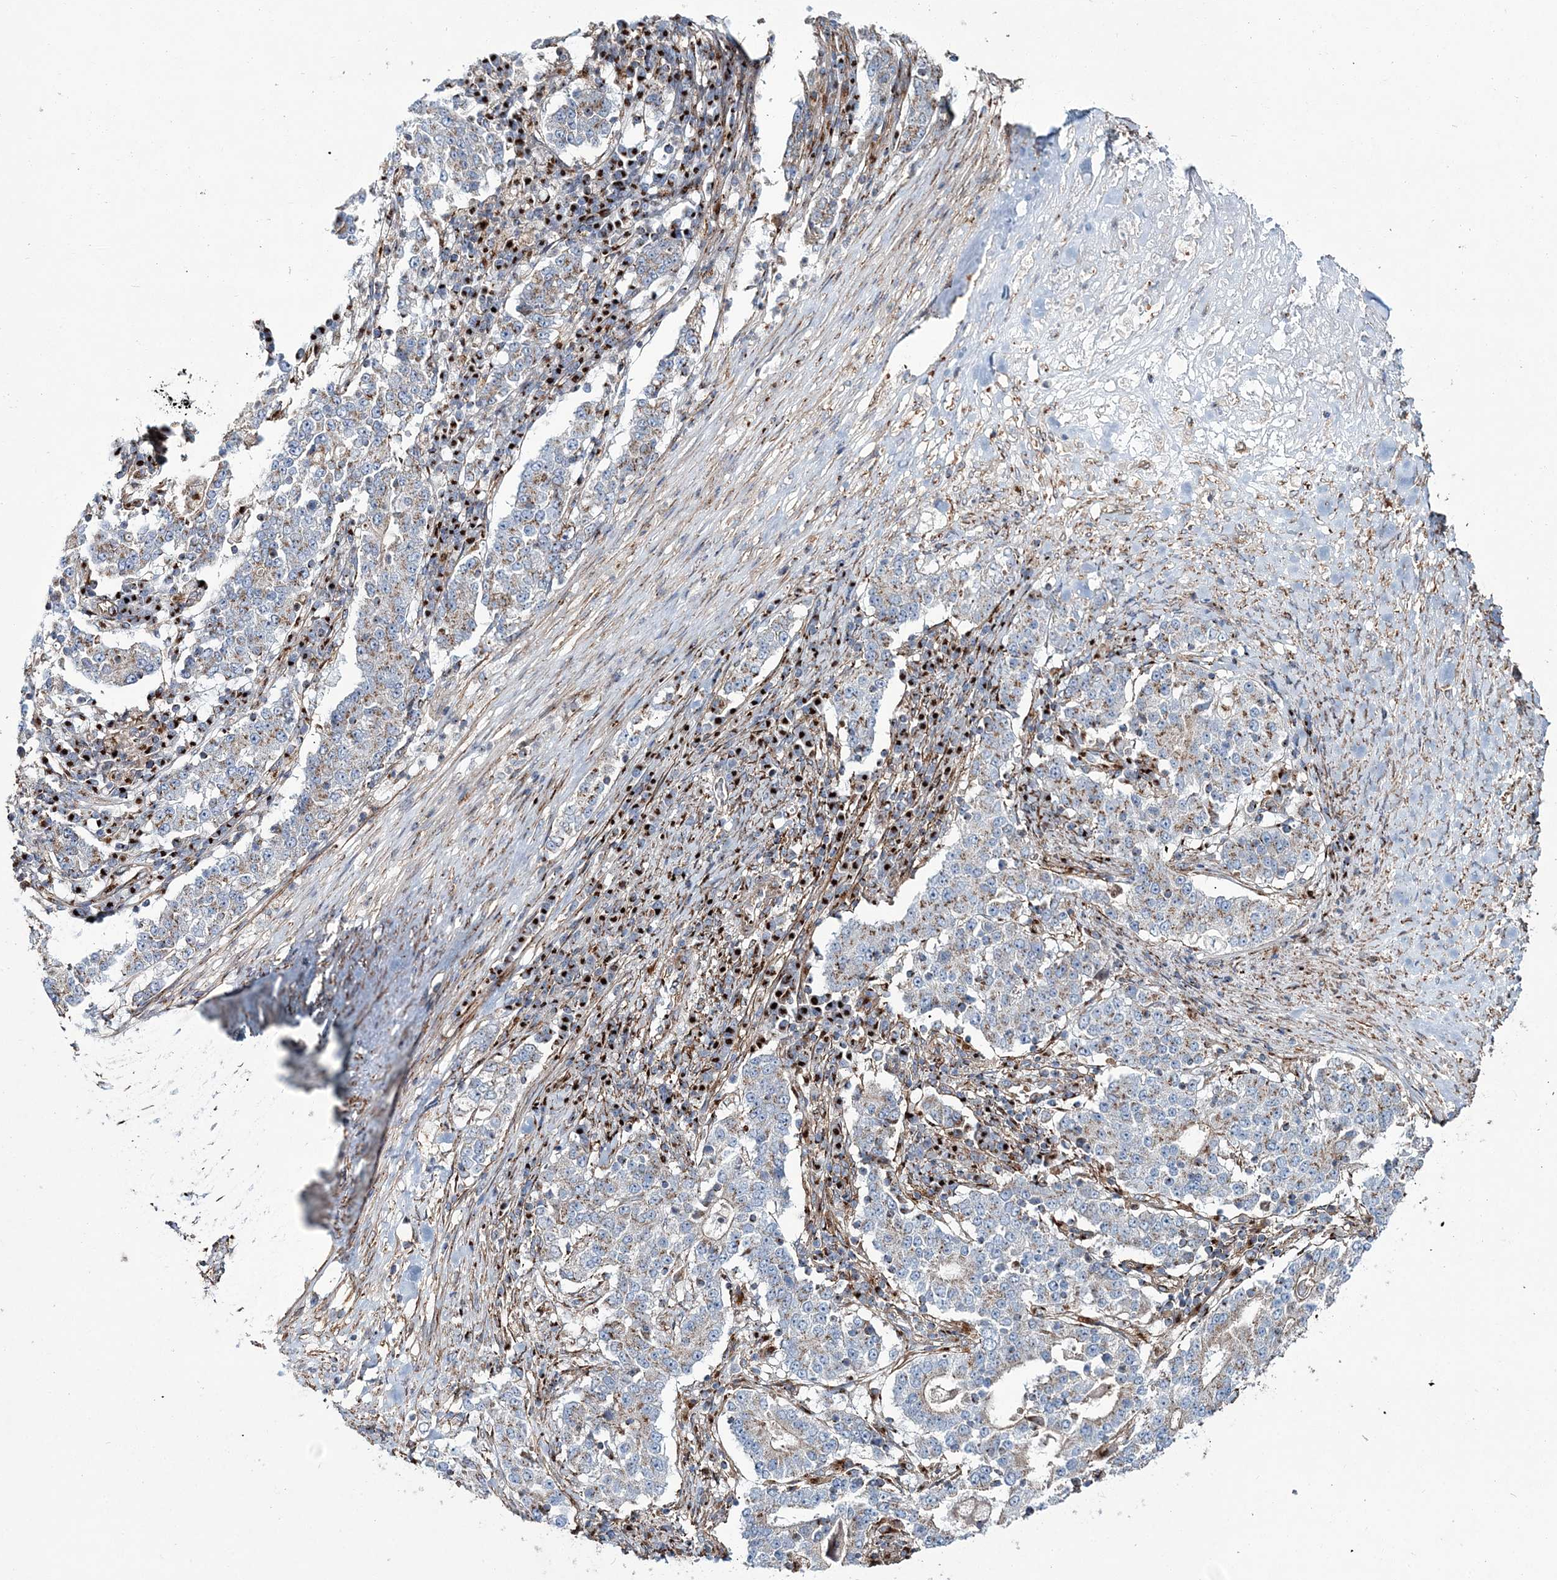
{"staining": {"intensity": "weak", "quantity": ">75%", "location": "cytoplasmic/membranous"}, "tissue": "stomach cancer", "cell_type": "Tumor cells", "image_type": "cancer", "snomed": [{"axis": "morphology", "description": "Adenocarcinoma, NOS"}, {"axis": "topography", "description": "Stomach"}], "caption": "Stomach cancer (adenocarcinoma) tissue displays weak cytoplasmic/membranous staining in about >75% of tumor cells, visualized by immunohistochemistry. (IHC, brightfield microscopy, high magnification).", "gene": "MAN1A2", "patient": {"sex": "male", "age": 59}}